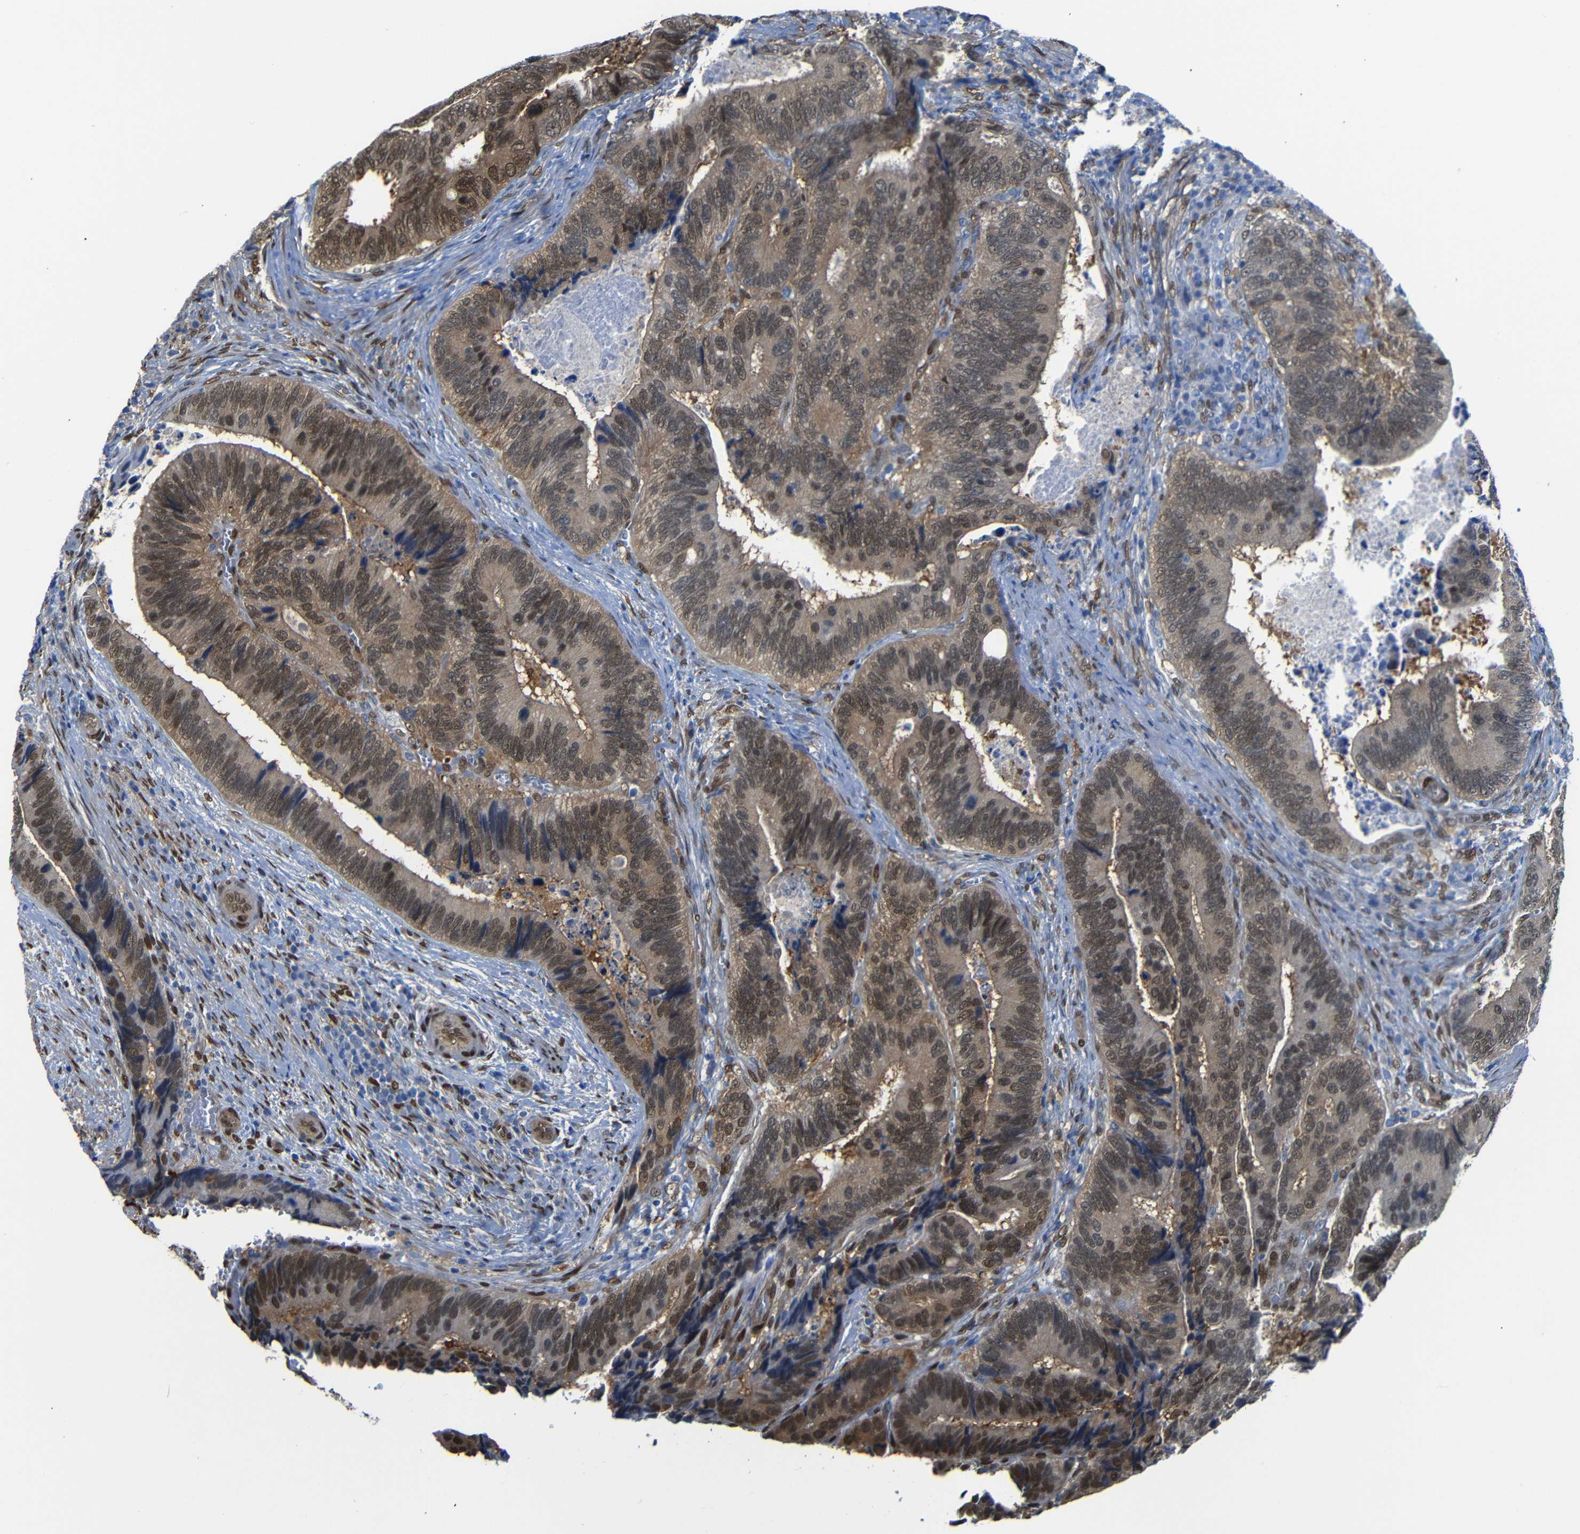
{"staining": {"intensity": "moderate", "quantity": ">75%", "location": "cytoplasmic/membranous,nuclear"}, "tissue": "colorectal cancer", "cell_type": "Tumor cells", "image_type": "cancer", "snomed": [{"axis": "morphology", "description": "Inflammation, NOS"}, {"axis": "morphology", "description": "Adenocarcinoma, NOS"}, {"axis": "topography", "description": "Colon"}], "caption": "Protein staining reveals moderate cytoplasmic/membranous and nuclear expression in about >75% of tumor cells in adenocarcinoma (colorectal).", "gene": "YAP1", "patient": {"sex": "male", "age": 72}}